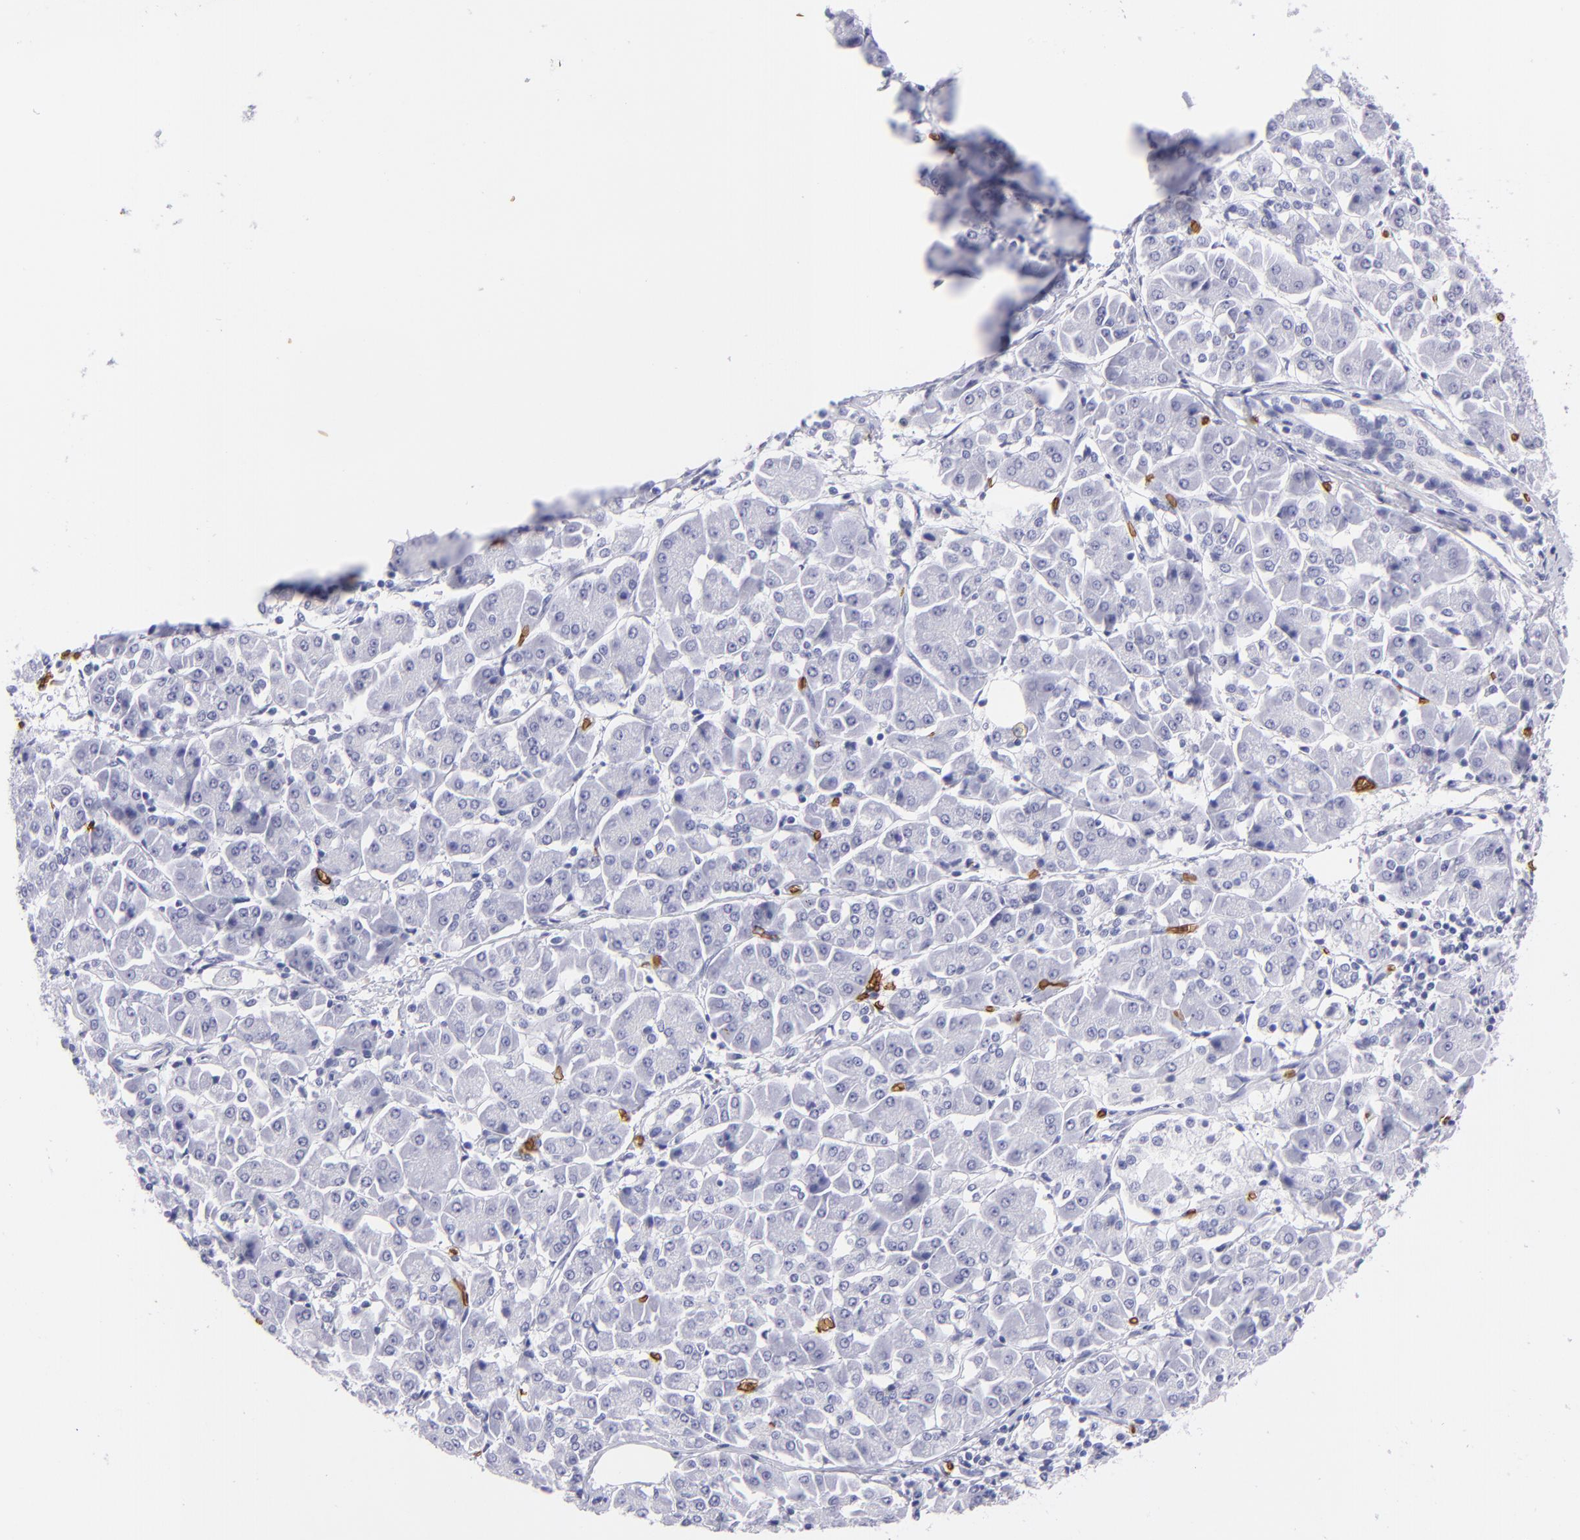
{"staining": {"intensity": "negative", "quantity": "none", "location": "none"}, "tissue": "pancreatic cancer", "cell_type": "Tumor cells", "image_type": "cancer", "snomed": [{"axis": "morphology", "description": "Adenocarcinoma, NOS"}, {"axis": "topography", "description": "Pancreas"}], "caption": "Protein analysis of pancreatic cancer reveals no significant expression in tumor cells.", "gene": "GYPA", "patient": {"sex": "female", "age": 57}}